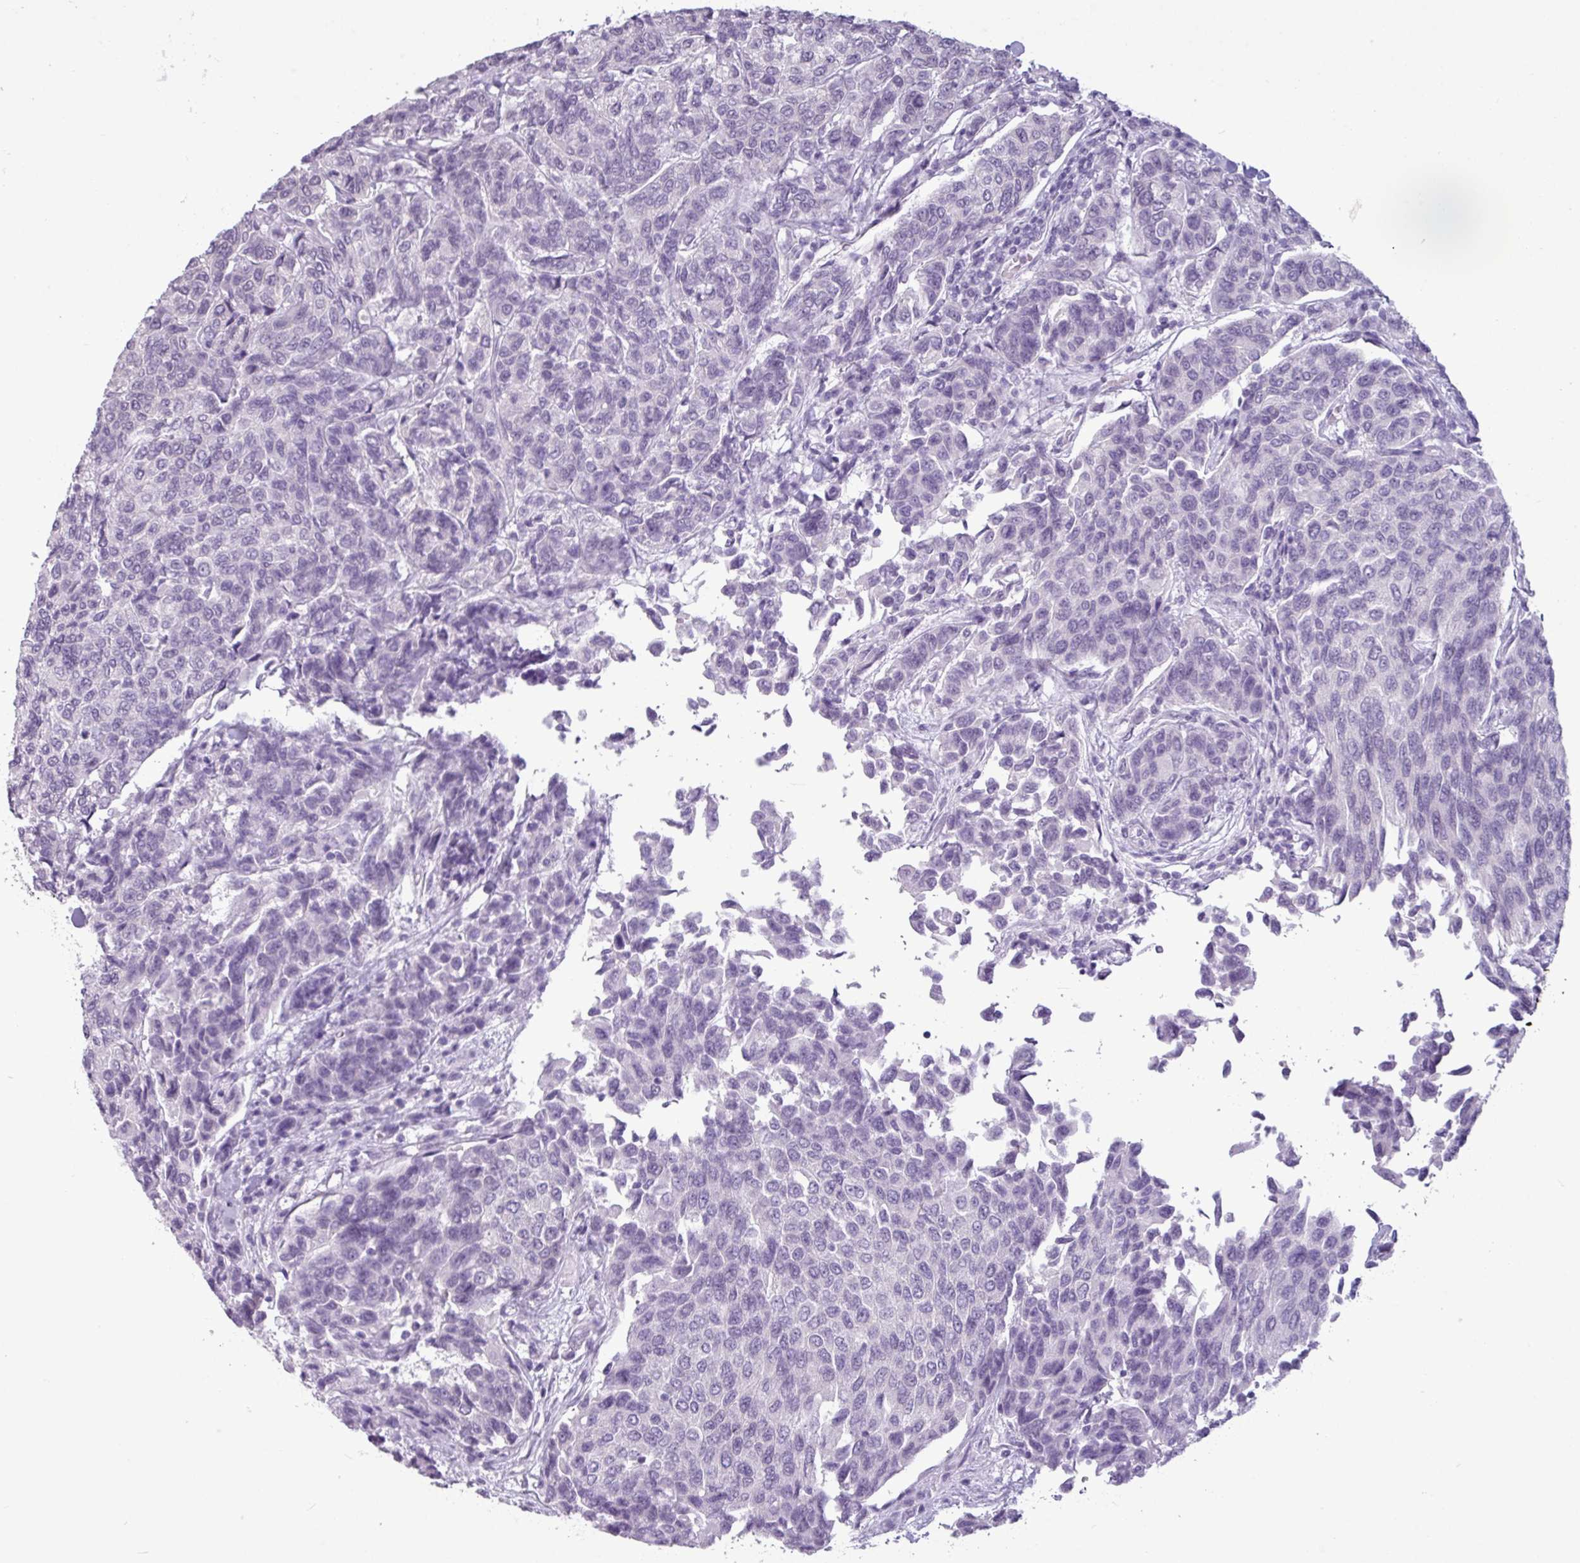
{"staining": {"intensity": "negative", "quantity": "none", "location": "none"}, "tissue": "breast cancer", "cell_type": "Tumor cells", "image_type": "cancer", "snomed": [{"axis": "morphology", "description": "Duct carcinoma"}, {"axis": "topography", "description": "Breast"}], "caption": "The immunohistochemistry (IHC) micrograph has no significant expression in tumor cells of breast infiltrating ductal carcinoma tissue.", "gene": "AMY2A", "patient": {"sex": "female", "age": 55}}